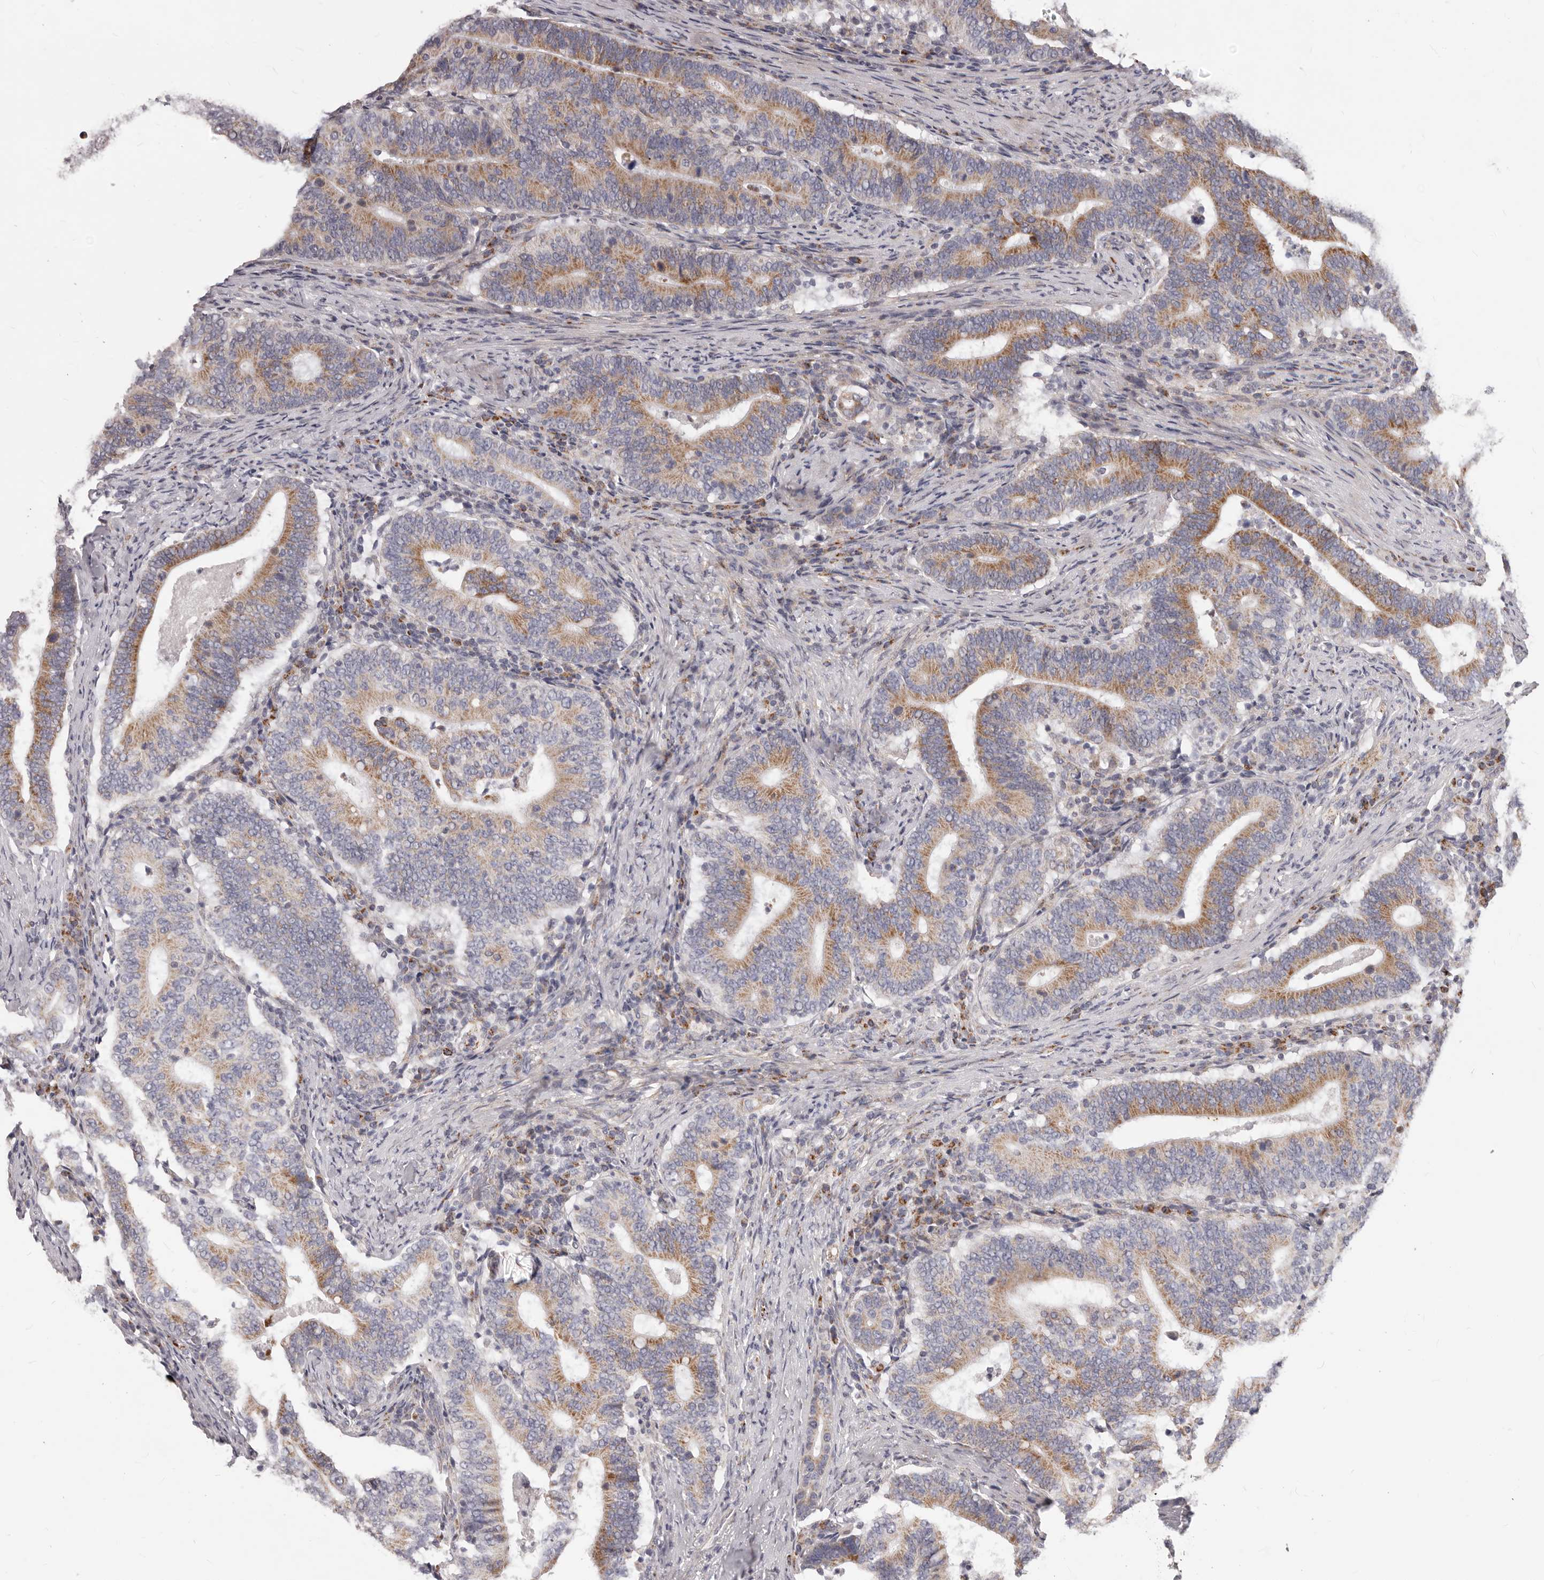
{"staining": {"intensity": "moderate", "quantity": ">75%", "location": "cytoplasmic/membranous"}, "tissue": "colorectal cancer", "cell_type": "Tumor cells", "image_type": "cancer", "snomed": [{"axis": "morphology", "description": "Adenocarcinoma, NOS"}, {"axis": "topography", "description": "Colon"}], "caption": "Approximately >75% of tumor cells in human colorectal cancer (adenocarcinoma) display moderate cytoplasmic/membranous protein expression as visualized by brown immunohistochemical staining.", "gene": "PRMT2", "patient": {"sex": "female", "age": 66}}